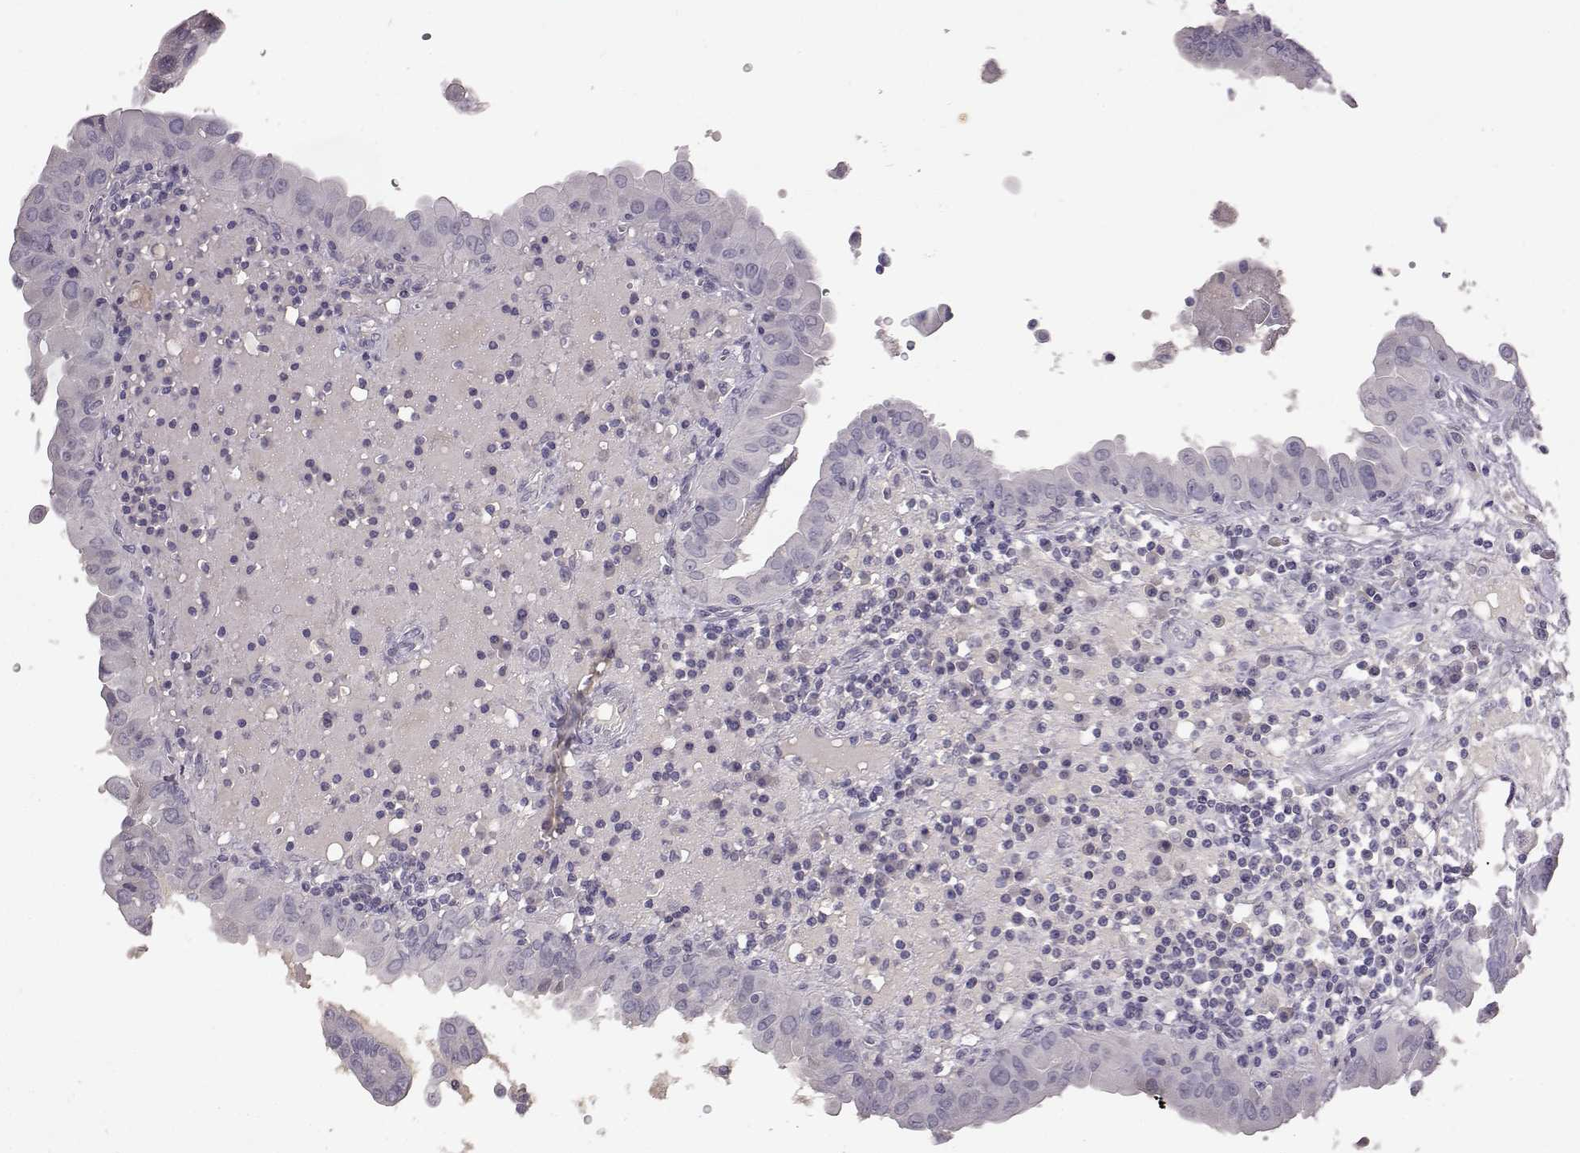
{"staining": {"intensity": "negative", "quantity": "none", "location": "none"}, "tissue": "thyroid cancer", "cell_type": "Tumor cells", "image_type": "cancer", "snomed": [{"axis": "morphology", "description": "Papillary adenocarcinoma, NOS"}, {"axis": "topography", "description": "Thyroid gland"}], "caption": "Papillary adenocarcinoma (thyroid) was stained to show a protein in brown. There is no significant staining in tumor cells. Nuclei are stained in blue.", "gene": "SPAG17", "patient": {"sex": "female", "age": 37}}